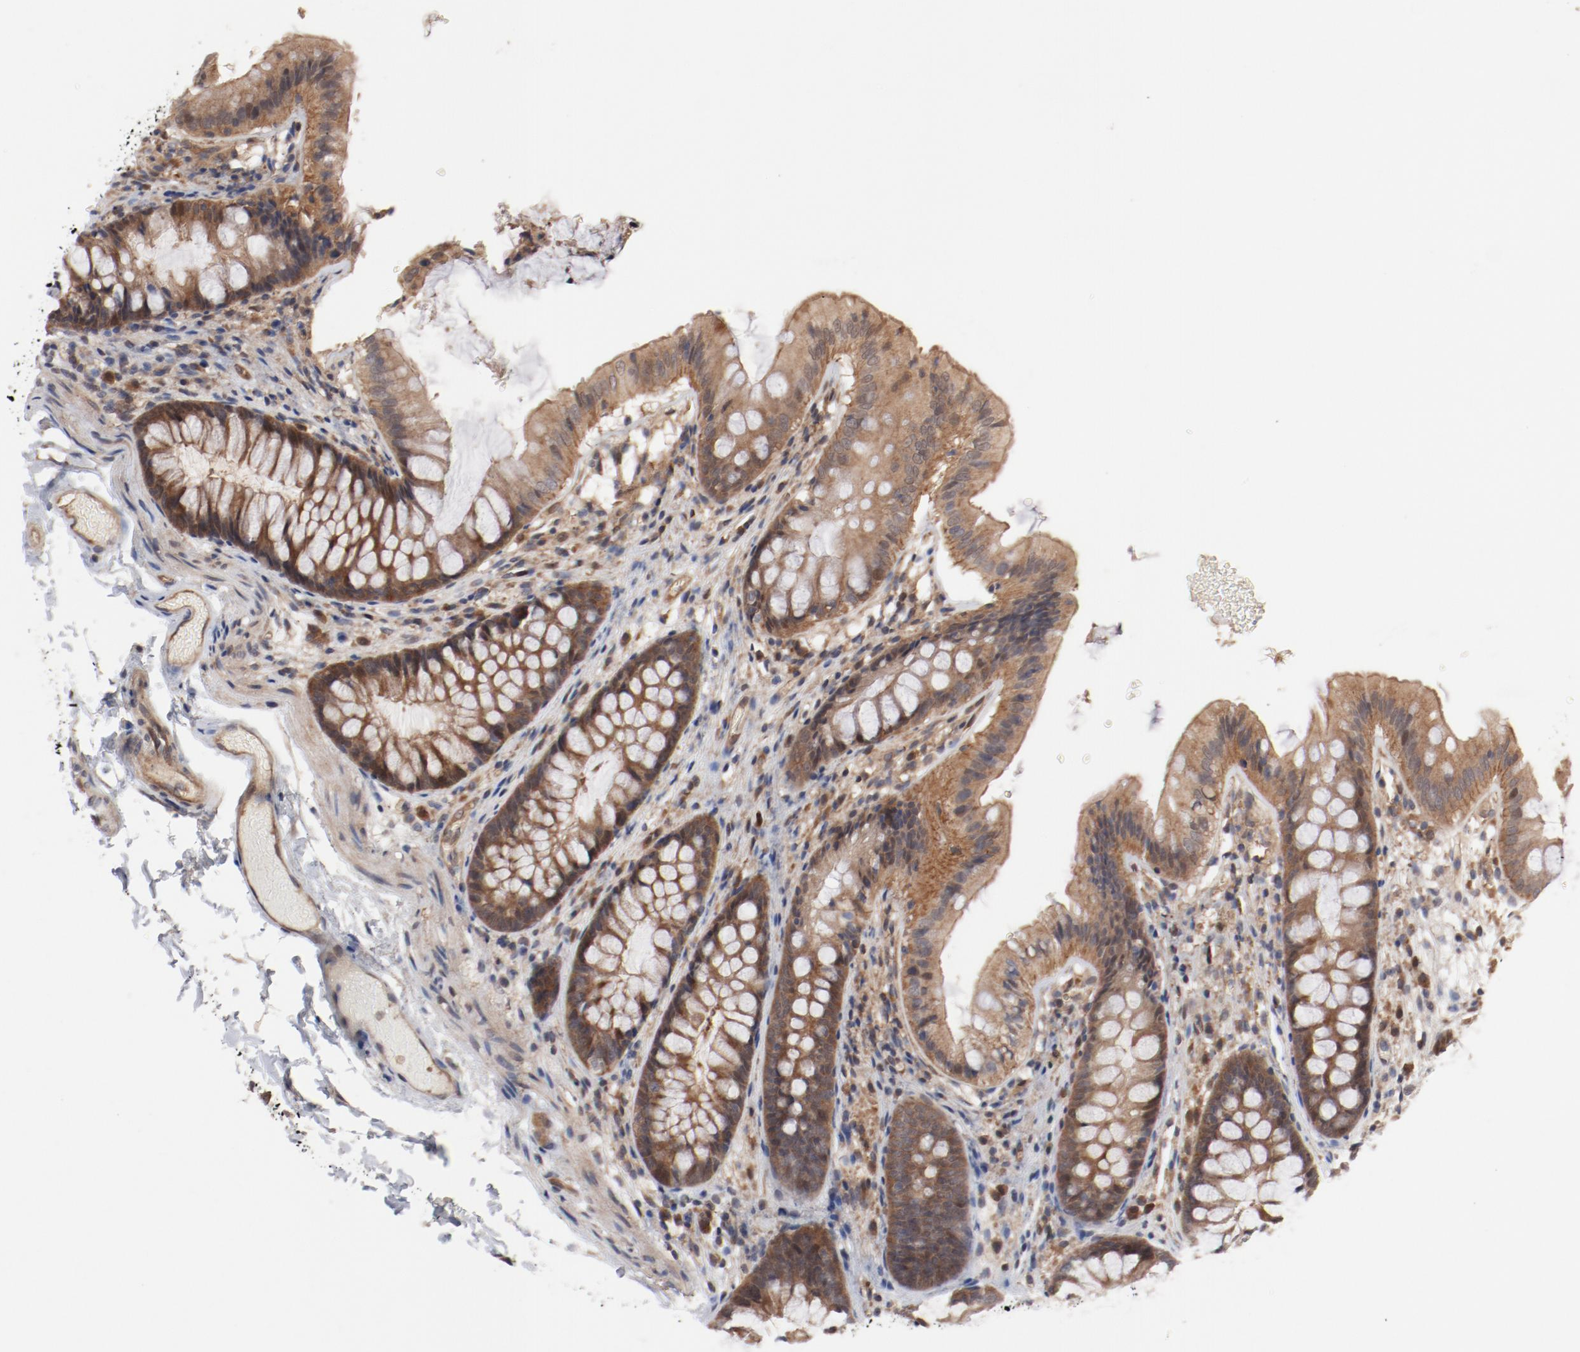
{"staining": {"intensity": "moderate", "quantity": ">75%", "location": "cytoplasmic/membranous"}, "tissue": "colon", "cell_type": "Endothelial cells", "image_type": "normal", "snomed": [{"axis": "morphology", "description": "Normal tissue, NOS"}, {"axis": "topography", "description": "Smooth muscle"}, {"axis": "topography", "description": "Colon"}], "caption": "IHC of normal colon exhibits medium levels of moderate cytoplasmic/membranous expression in about >75% of endothelial cells.", "gene": "PITPNM2", "patient": {"sex": "male", "age": 67}}